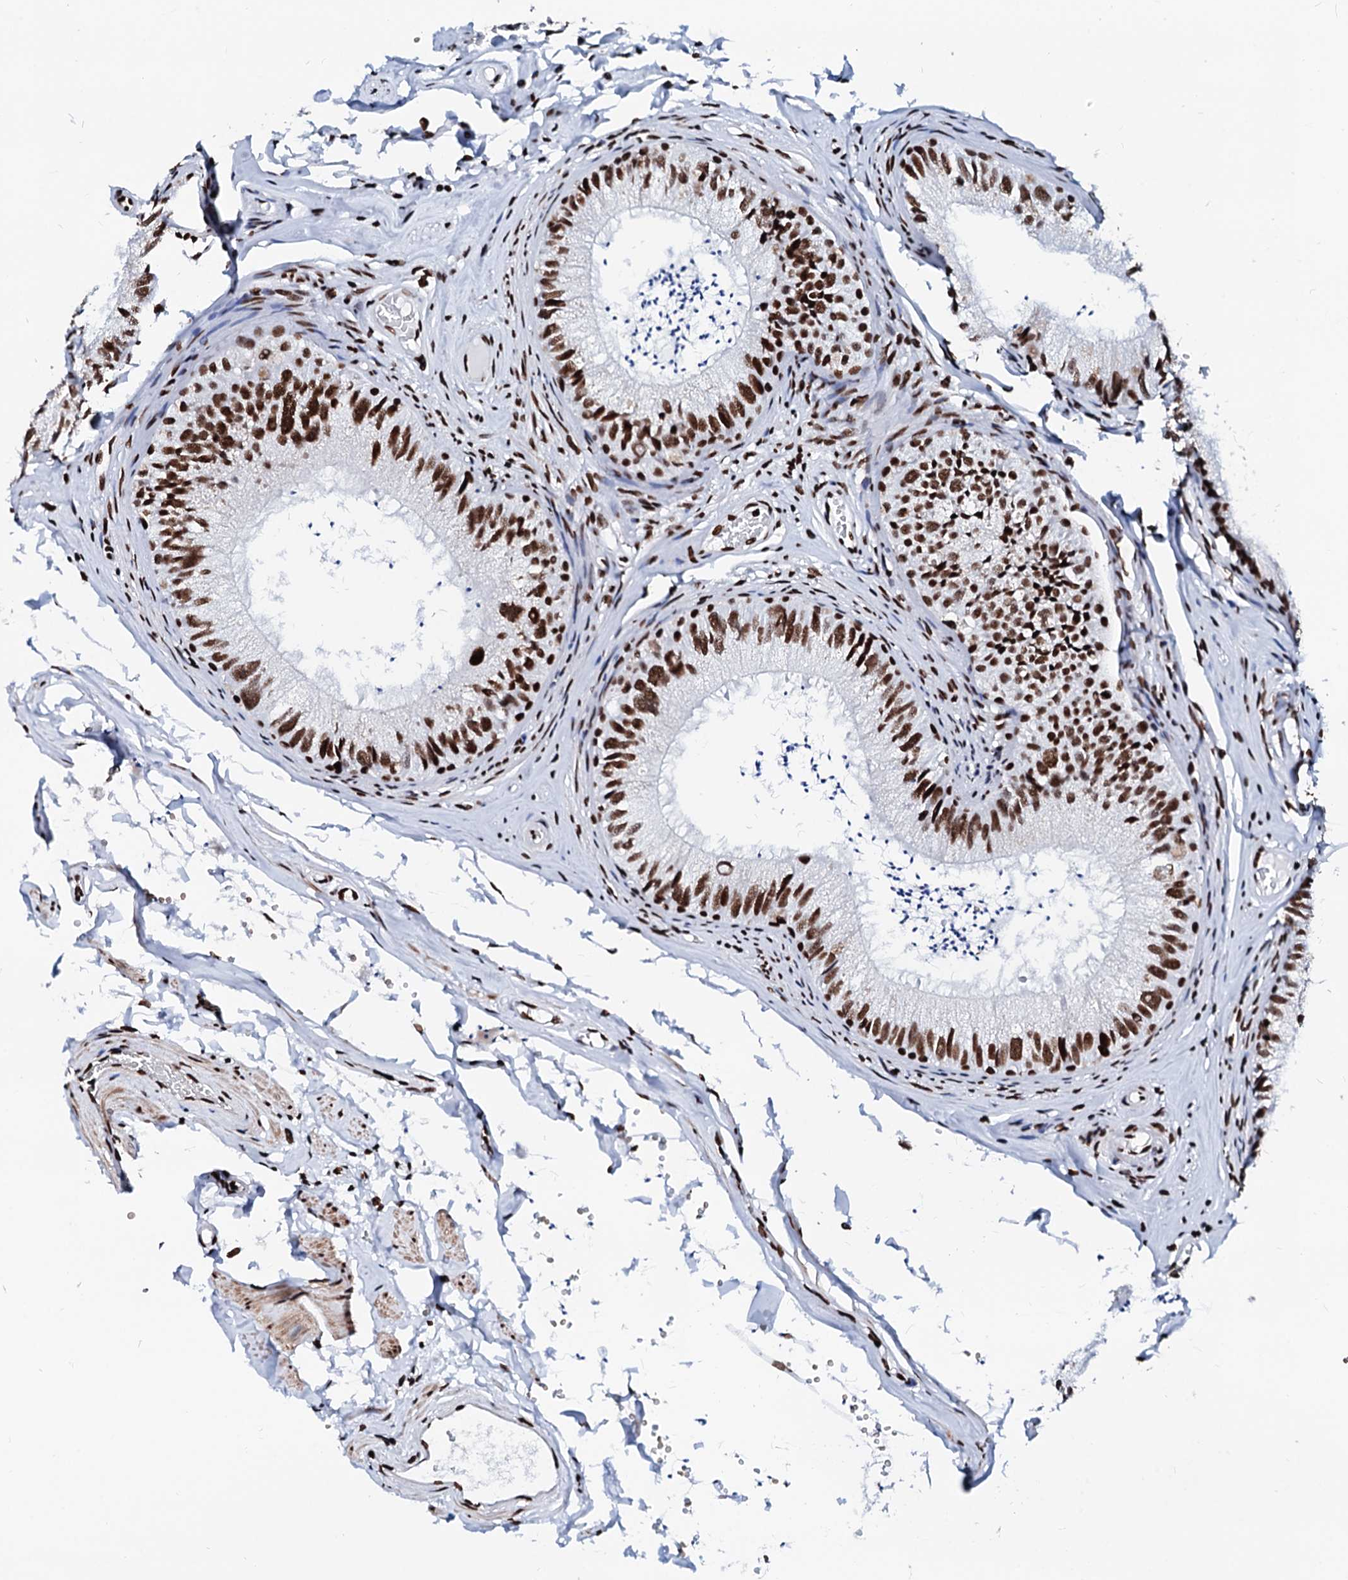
{"staining": {"intensity": "strong", "quantity": ">75%", "location": "nuclear"}, "tissue": "epididymis", "cell_type": "Glandular cells", "image_type": "normal", "snomed": [{"axis": "morphology", "description": "Normal tissue, NOS"}, {"axis": "topography", "description": "Epididymis"}], "caption": "Glandular cells reveal high levels of strong nuclear expression in approximately >75% of cells in normal human epididymis.", "gene": "RALY", "patient": {"sex": "male", "age": 79}}